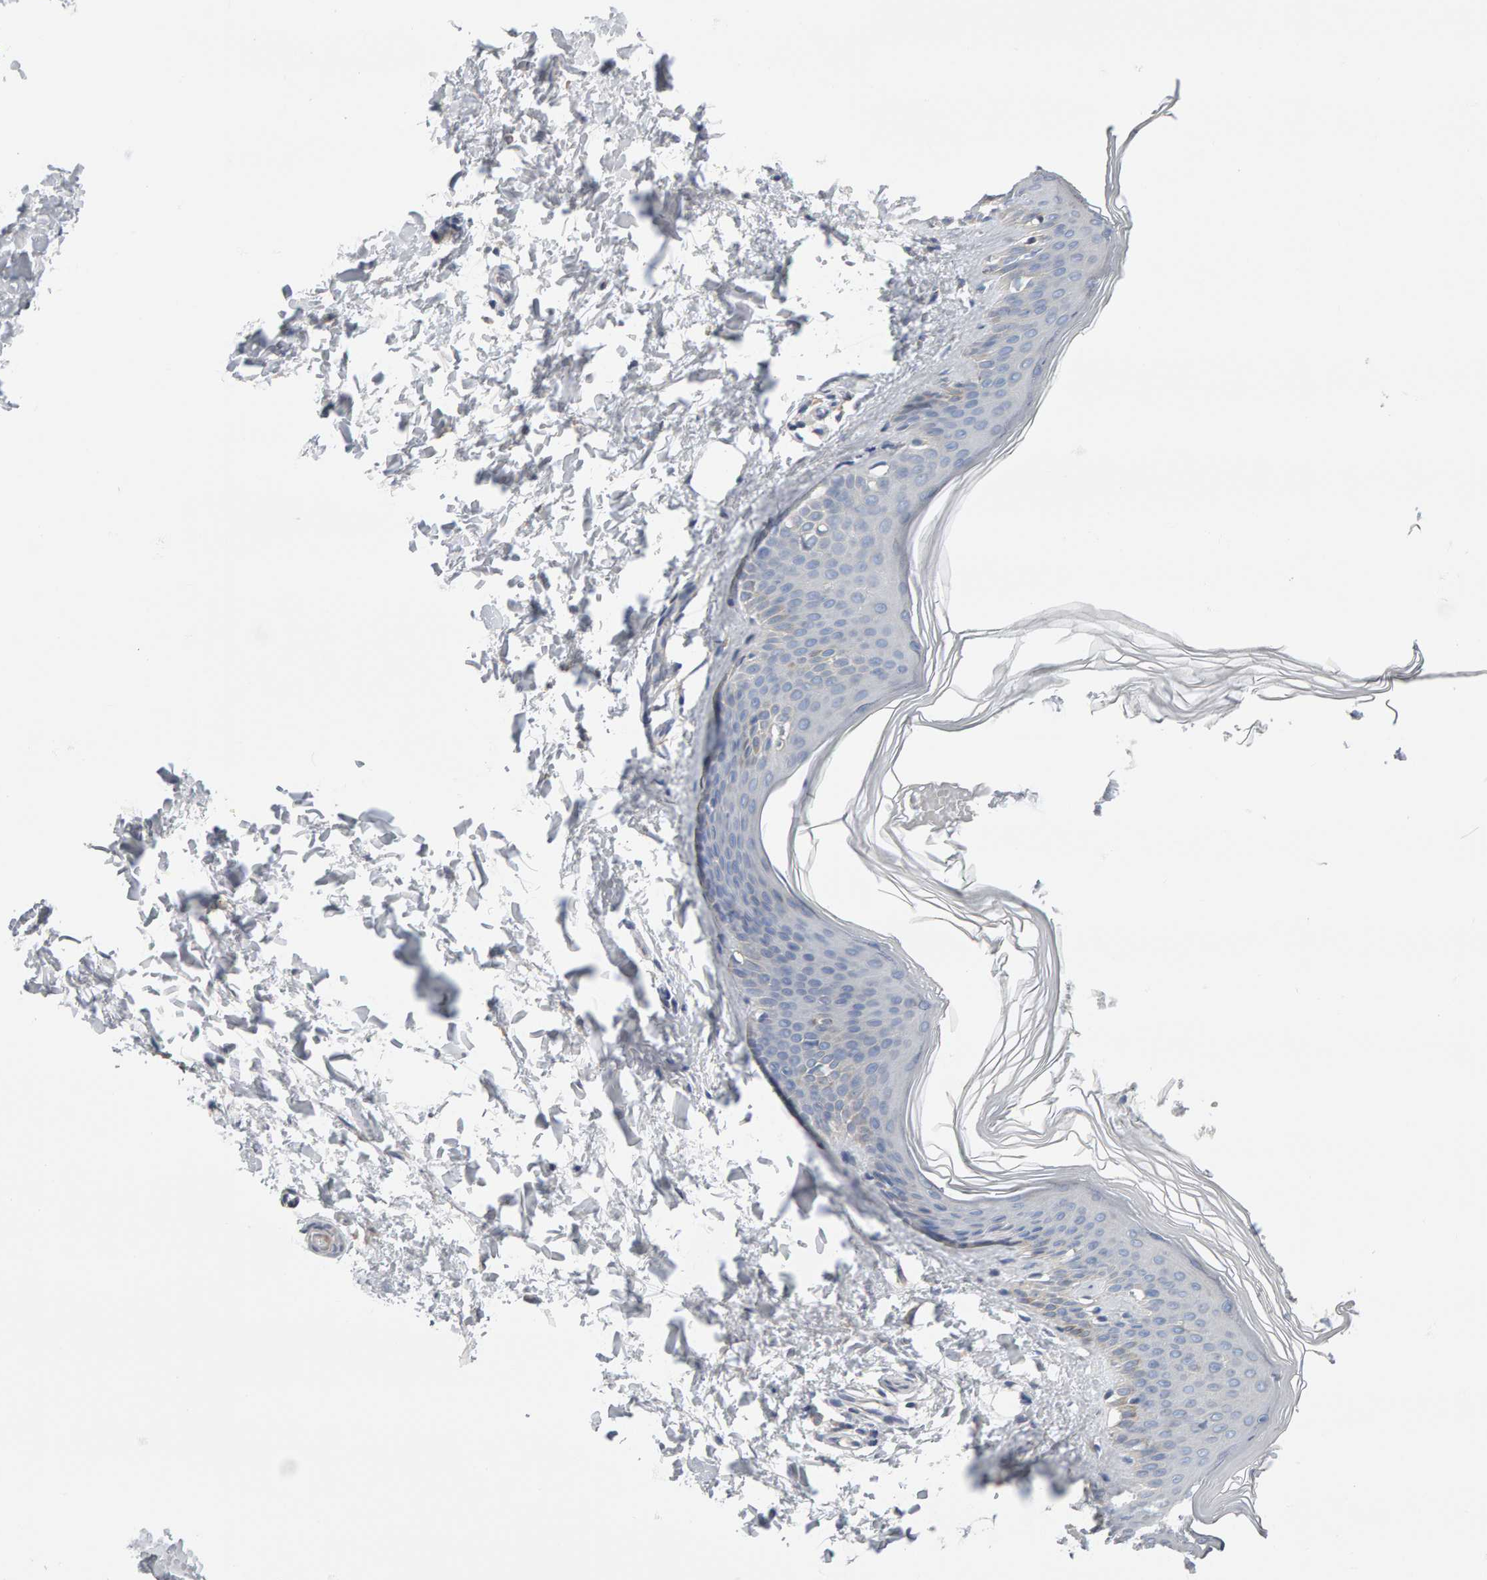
{"staining": {"intensity": "negative", "quantity": "none", "location": "none"}, "tissue": "skin", "cell_type": "Fibroblasts", "image_type": "normal", "snomed": [{"axis": "morphology", "description": "Normal tissue, NOS"}, {"axis": "topography", "description": "Skin"}], "caption": "Immunohistochemistry of unremarkable human skin reveals no expression in fibroblasts. (Brightfield microscopy of DAB (3,3'-diaminobenzidine) immunohistochemistry at high magnification).", "gene": "ADHFE1", "patient": {"sex": "female", "age": 27}}